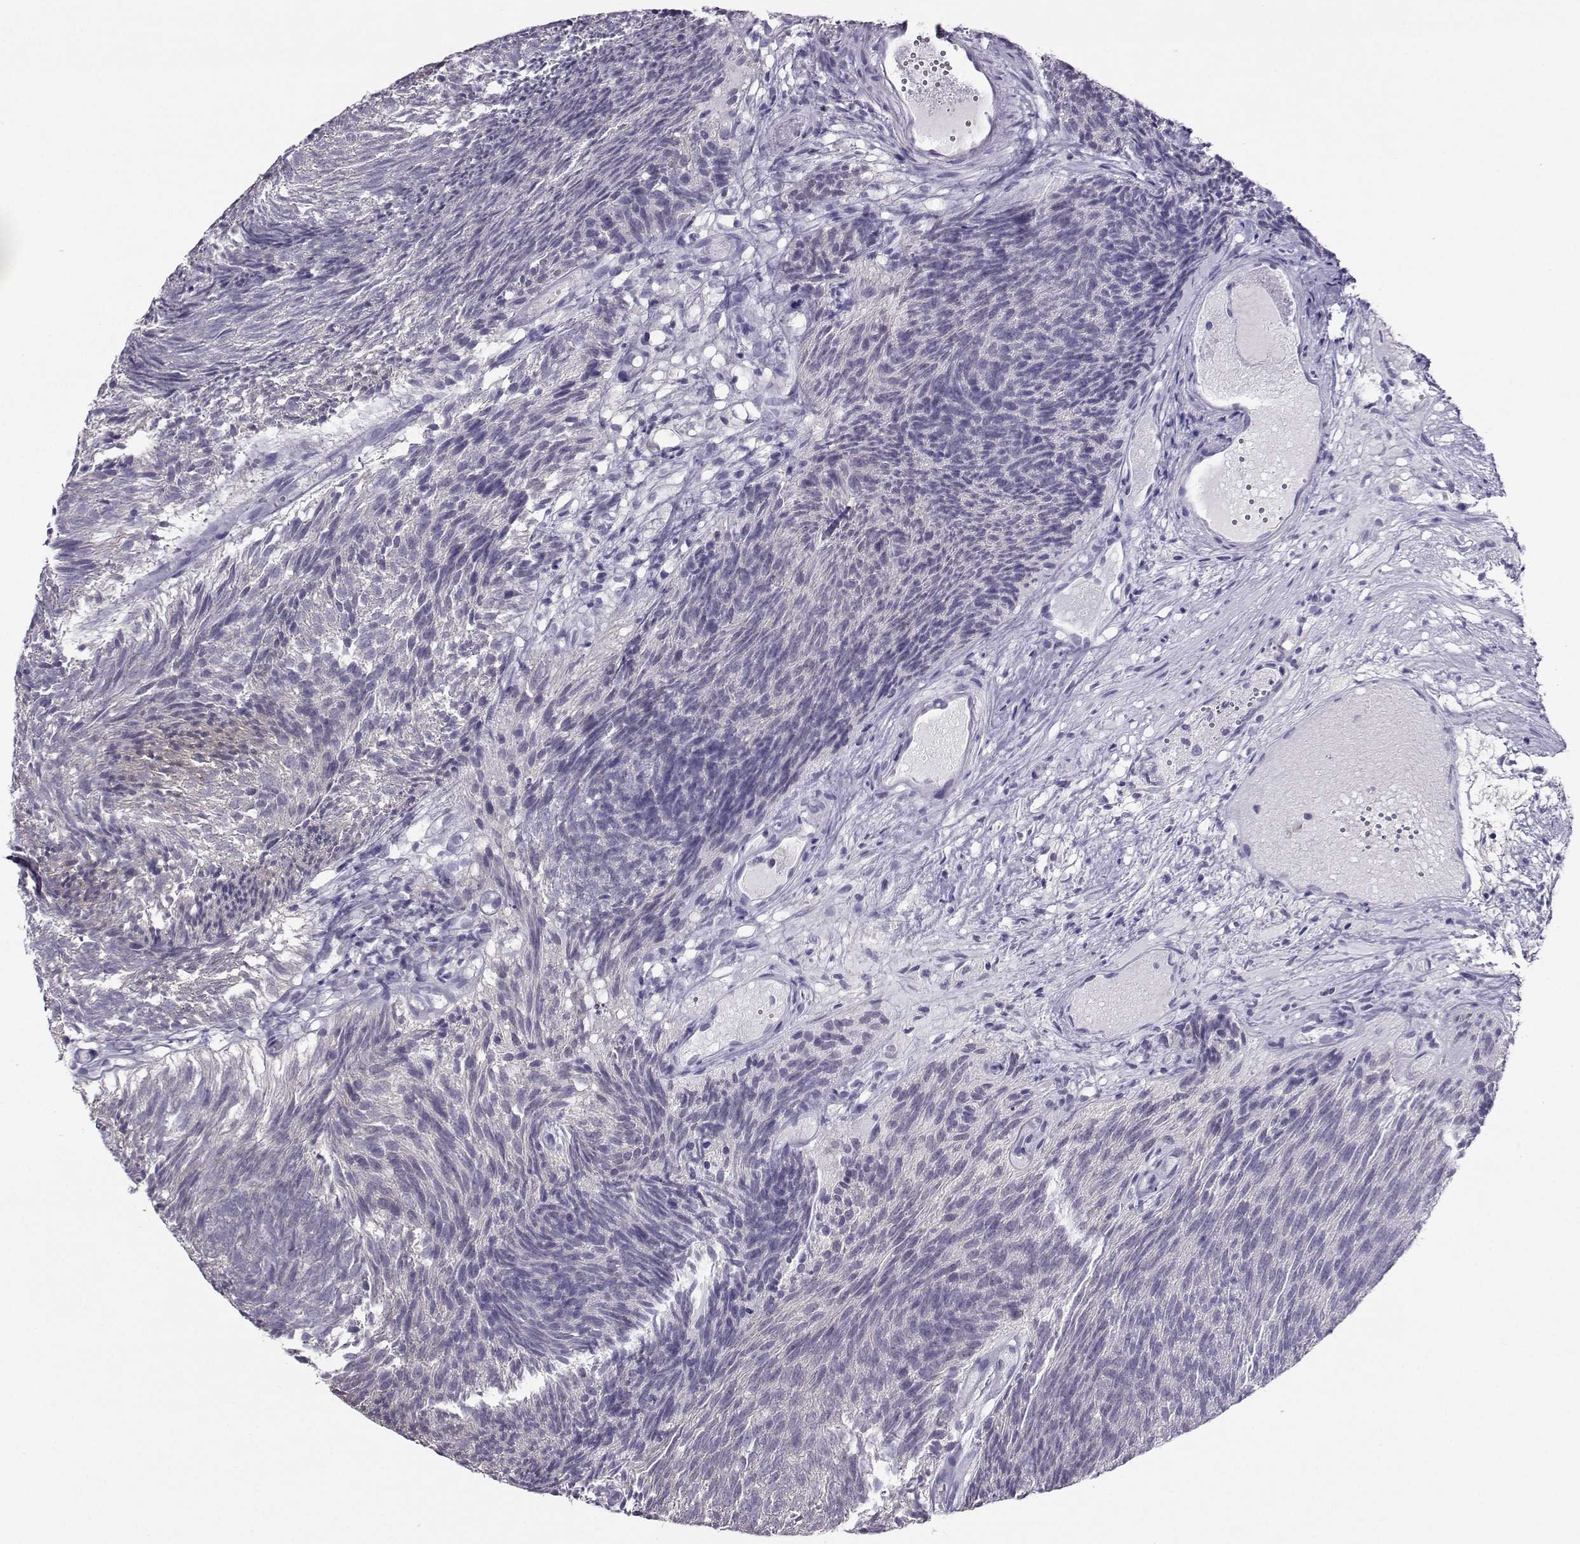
{"staining": {"intensity": "negative", "quantity": "none", "location": "none"}, "tissue": "urothelial cancer", "cell_type": "Tumor cells", "image_type": "cancer", "snomed": [{"axis": "morphology", "description": "Urothelial carcinoma, Low grade"}, {"axis": "topography", "description": "Urinary bladder"}], "caption": "A histopathology image of urothelial carcinoma (low-grade) stained for a protein shows no brown staining in tumor cells. The staining is performed using DAB brown chromogen with nuclei counter-stained in using hematoxylin.", "gene": "PGK1", "patient": {"sex": "male", "age": 77}}